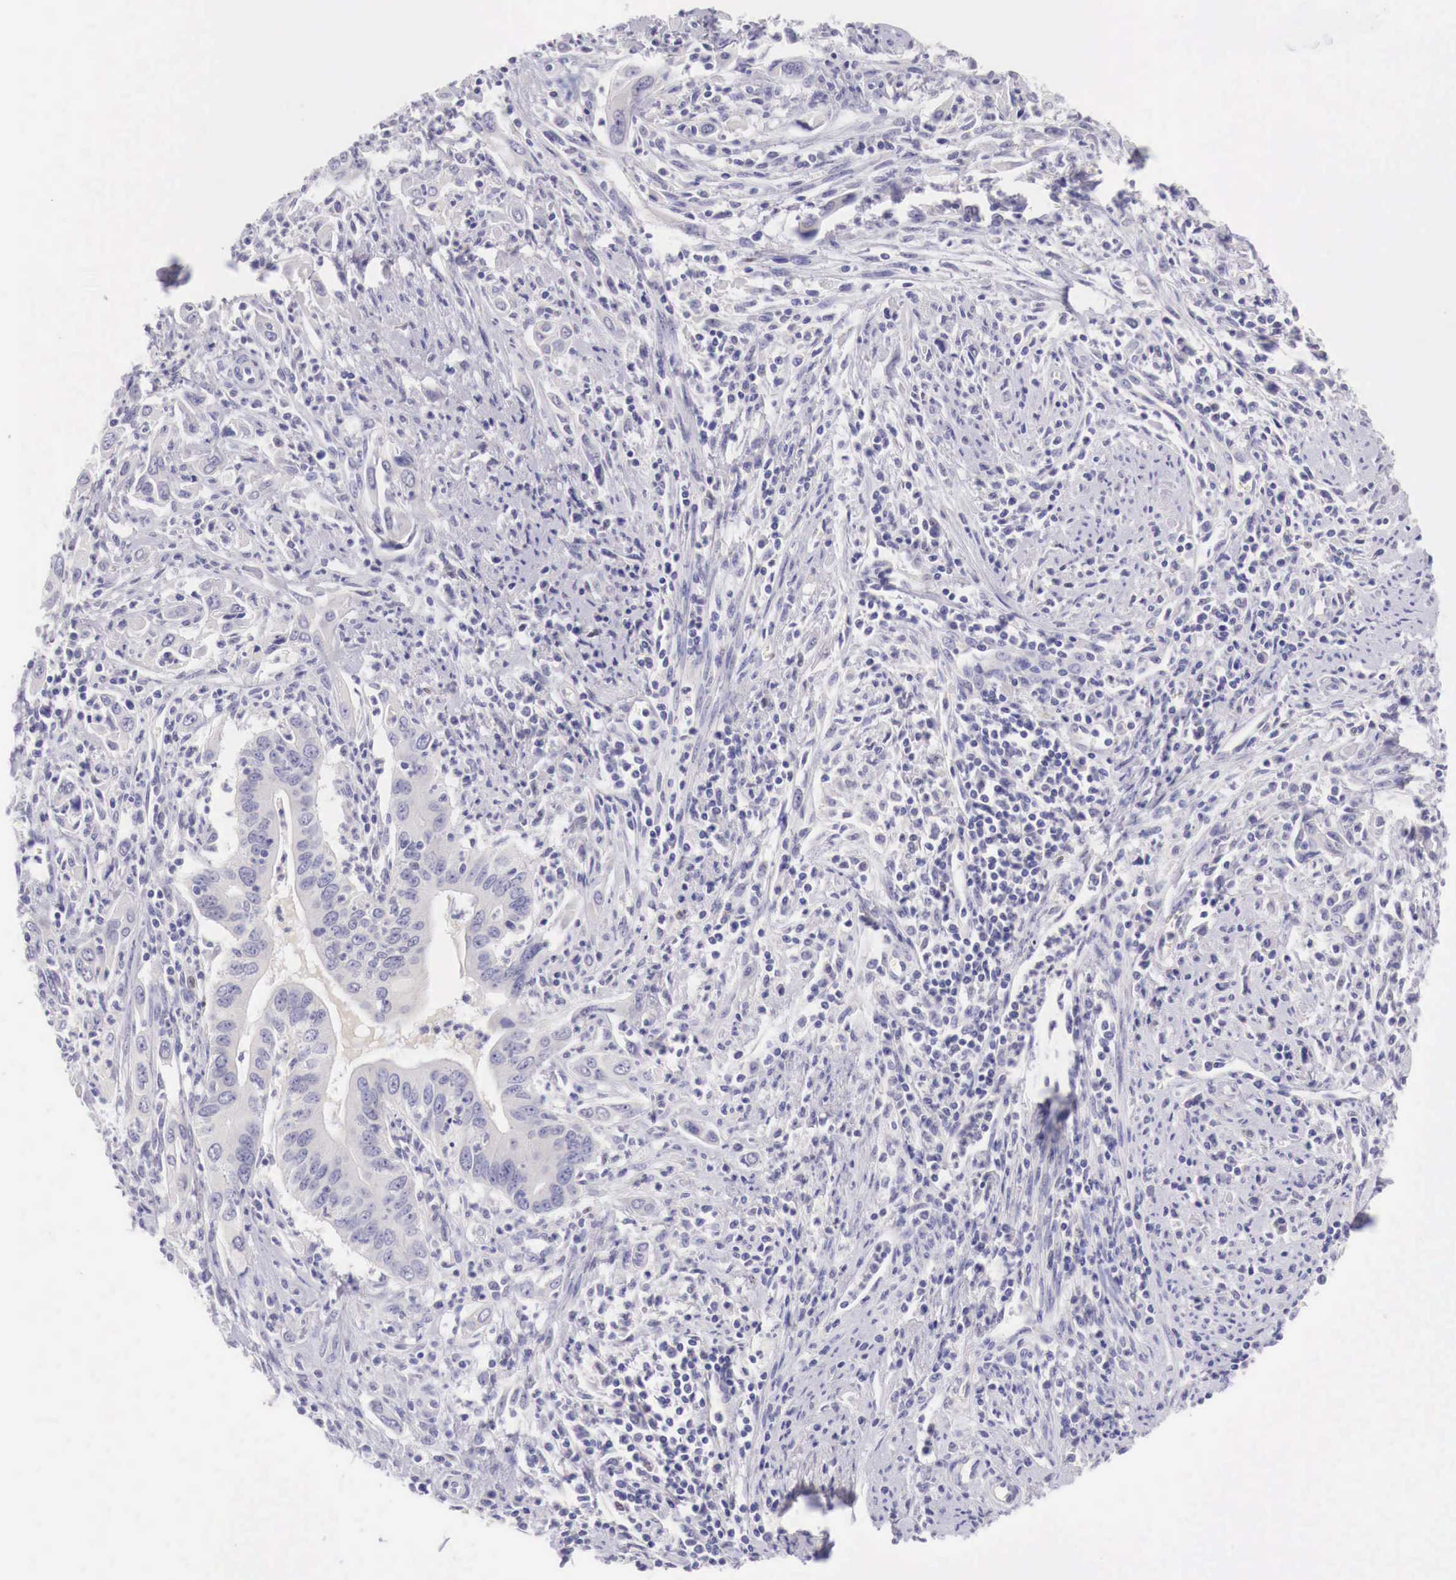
{"staining": {"intensity": "negative", "quantity": "none", "location": "none"}, "tissue": "cervical cancer", "cell_type": "Tumor cells", "image_type": "cancer", "snomed": [{"axis": "morphology", "description": "Normal tissue, NOS"}, {"axis": "morphology", "description": "Adenocarcinoma, NOS"}, {"axis": "topography", "description": "Cervix"}], "caption": "Tumor cells are negative for brown protein staining in adenocarcinoma (cervical). (Brightfield microscopy of DAB (3,3'-diaminobenzidine) immunohistochemistry at high magnification).", "gene": "BCL6", "patient": {"sex": "female", "age": 34}}